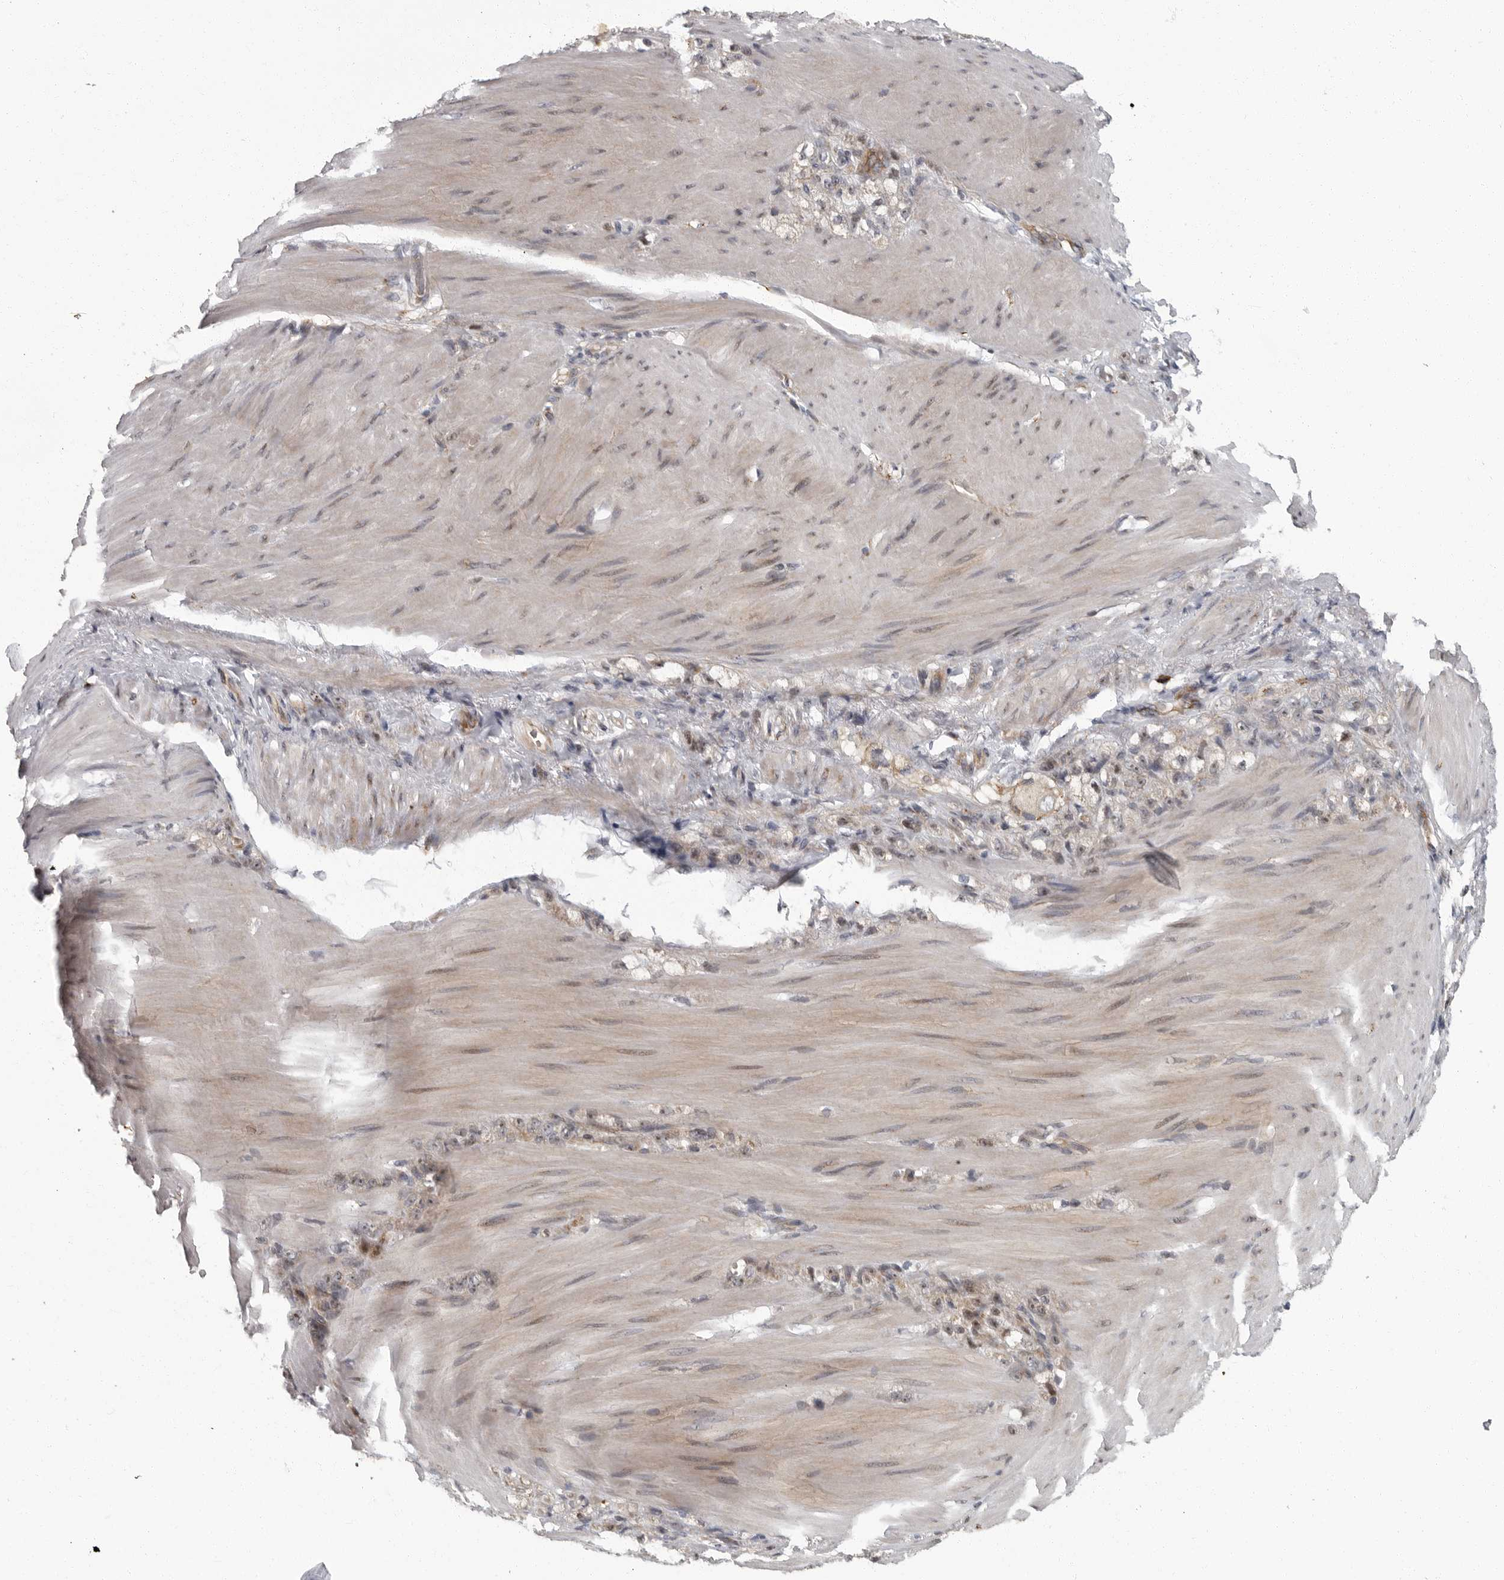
{"staining": {"intensity": "weak", "quantity": "25%-75%", "location": "cytoplasmic/membranous"}, "tissue": "stomach cancer", "cell_type": "Tumor cells", "image_type": "cancer", "snomed": [{"axis": "morphology", "description": "Normal tissue, NOS"}, {"axis": "morphology", "description": "Adenocarcinoma, NOS"}, {"axis": "topography", "description": "Stomach"}], "caption": "Immunohistochemistry micrograph of stomach cancer (adenocarcinoma) stained for a protein (brown), which shows low levels of weak cytoplasmic/membranous staining in about 25%-75% of tumor cells.", "gene": "PDCD11", "patient": {"sex": "male", "age": 82}}